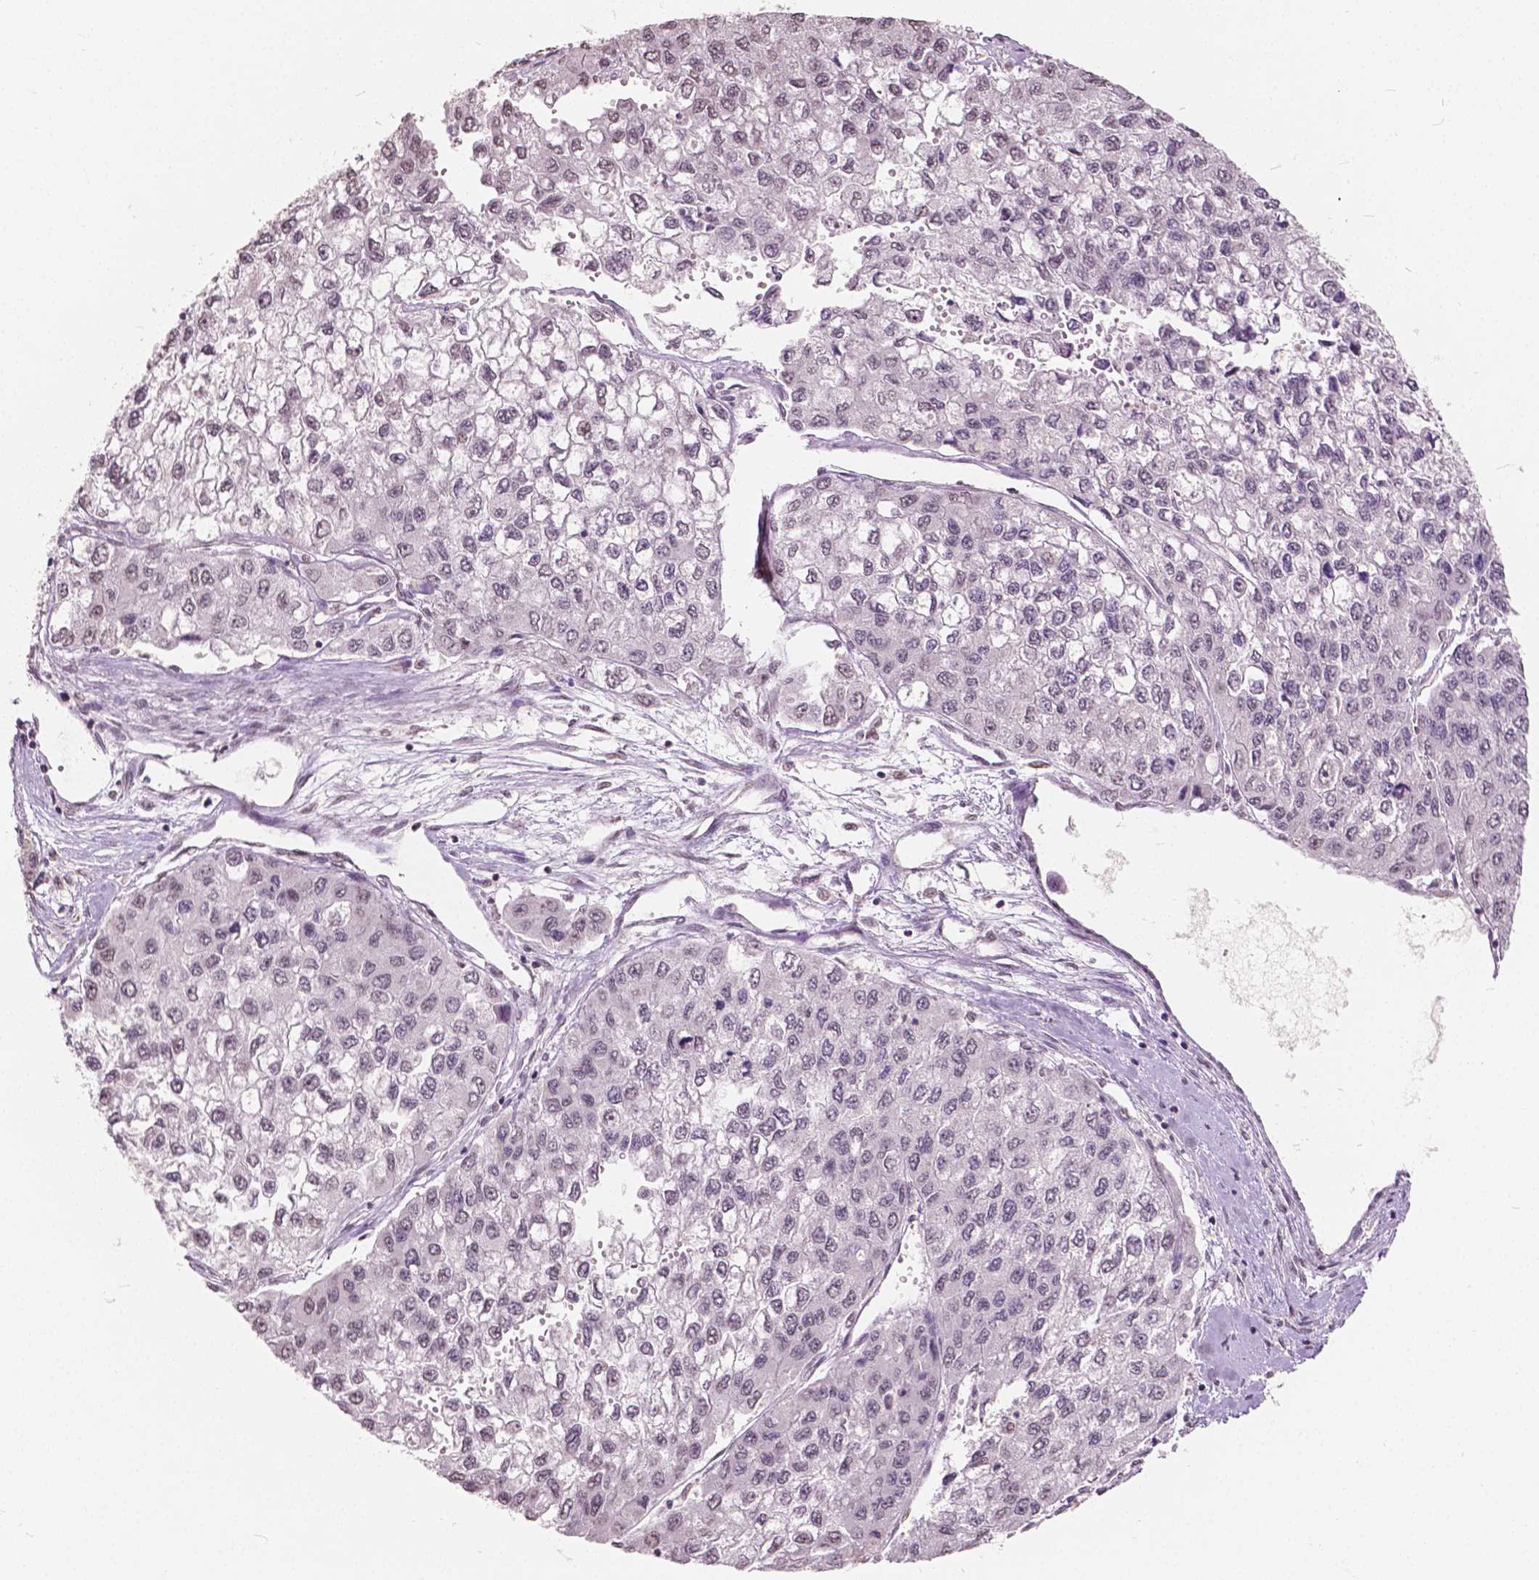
{"staining": {"intensity": "negative", "quantity": "none", "location": "none"}, "tissue": "liver cancer", "cell_type": "Tumor cells", "image_type": "cancer", "snomed": [{"axis": "morphology", "description": "Carcinoma, Hepatocellular, NOS"}, {"axis": "topography", "description": "Liver"}], "caption": "Liver cancer was stained to show a protein in brown. There is no significant expression in tumor cells. (Brightfield microscopy of DAB (3,3'-diaminobenzidine) immunohistochemistry at high magnification).", "gene": "HOXA10", "patient": {"sex": "female", "age": 66}}